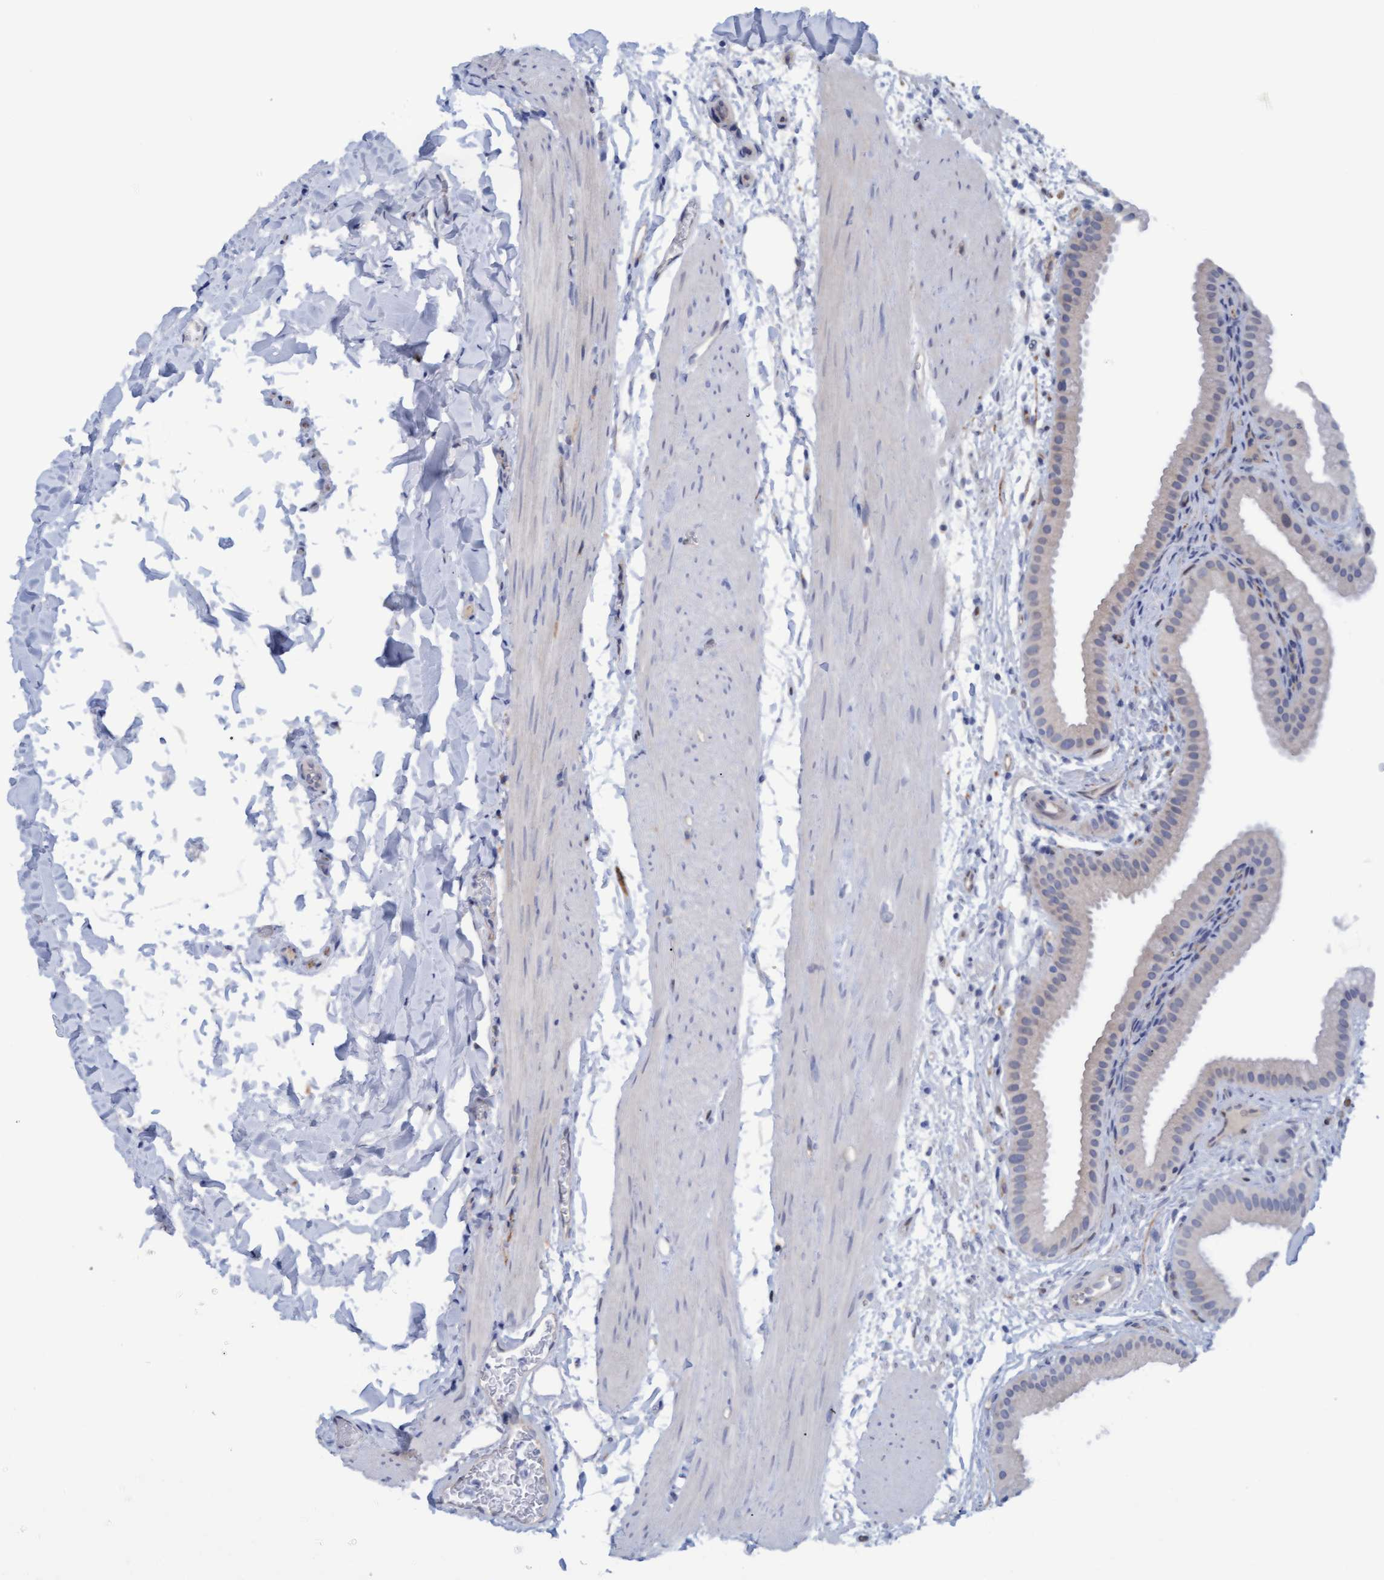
{"staining": {"intensity": "negative", "quantity": "none", "location": "none"}, "tissue": "gallbladder", "cell_type": "Glandular cells", "image_type": "normal", "snomed": [{"axis": "morphology", "description": "Normal tissue, NOS"}, {"axis": "topography", "description": "Gallbladder"}], "caption": "IHC histopathology image of benign gallbladder stained for a protein (brown), which reveals no expression in glandular cells.", "gene": "STXBP1", "patient": {"sex": "female", "age": 64}}